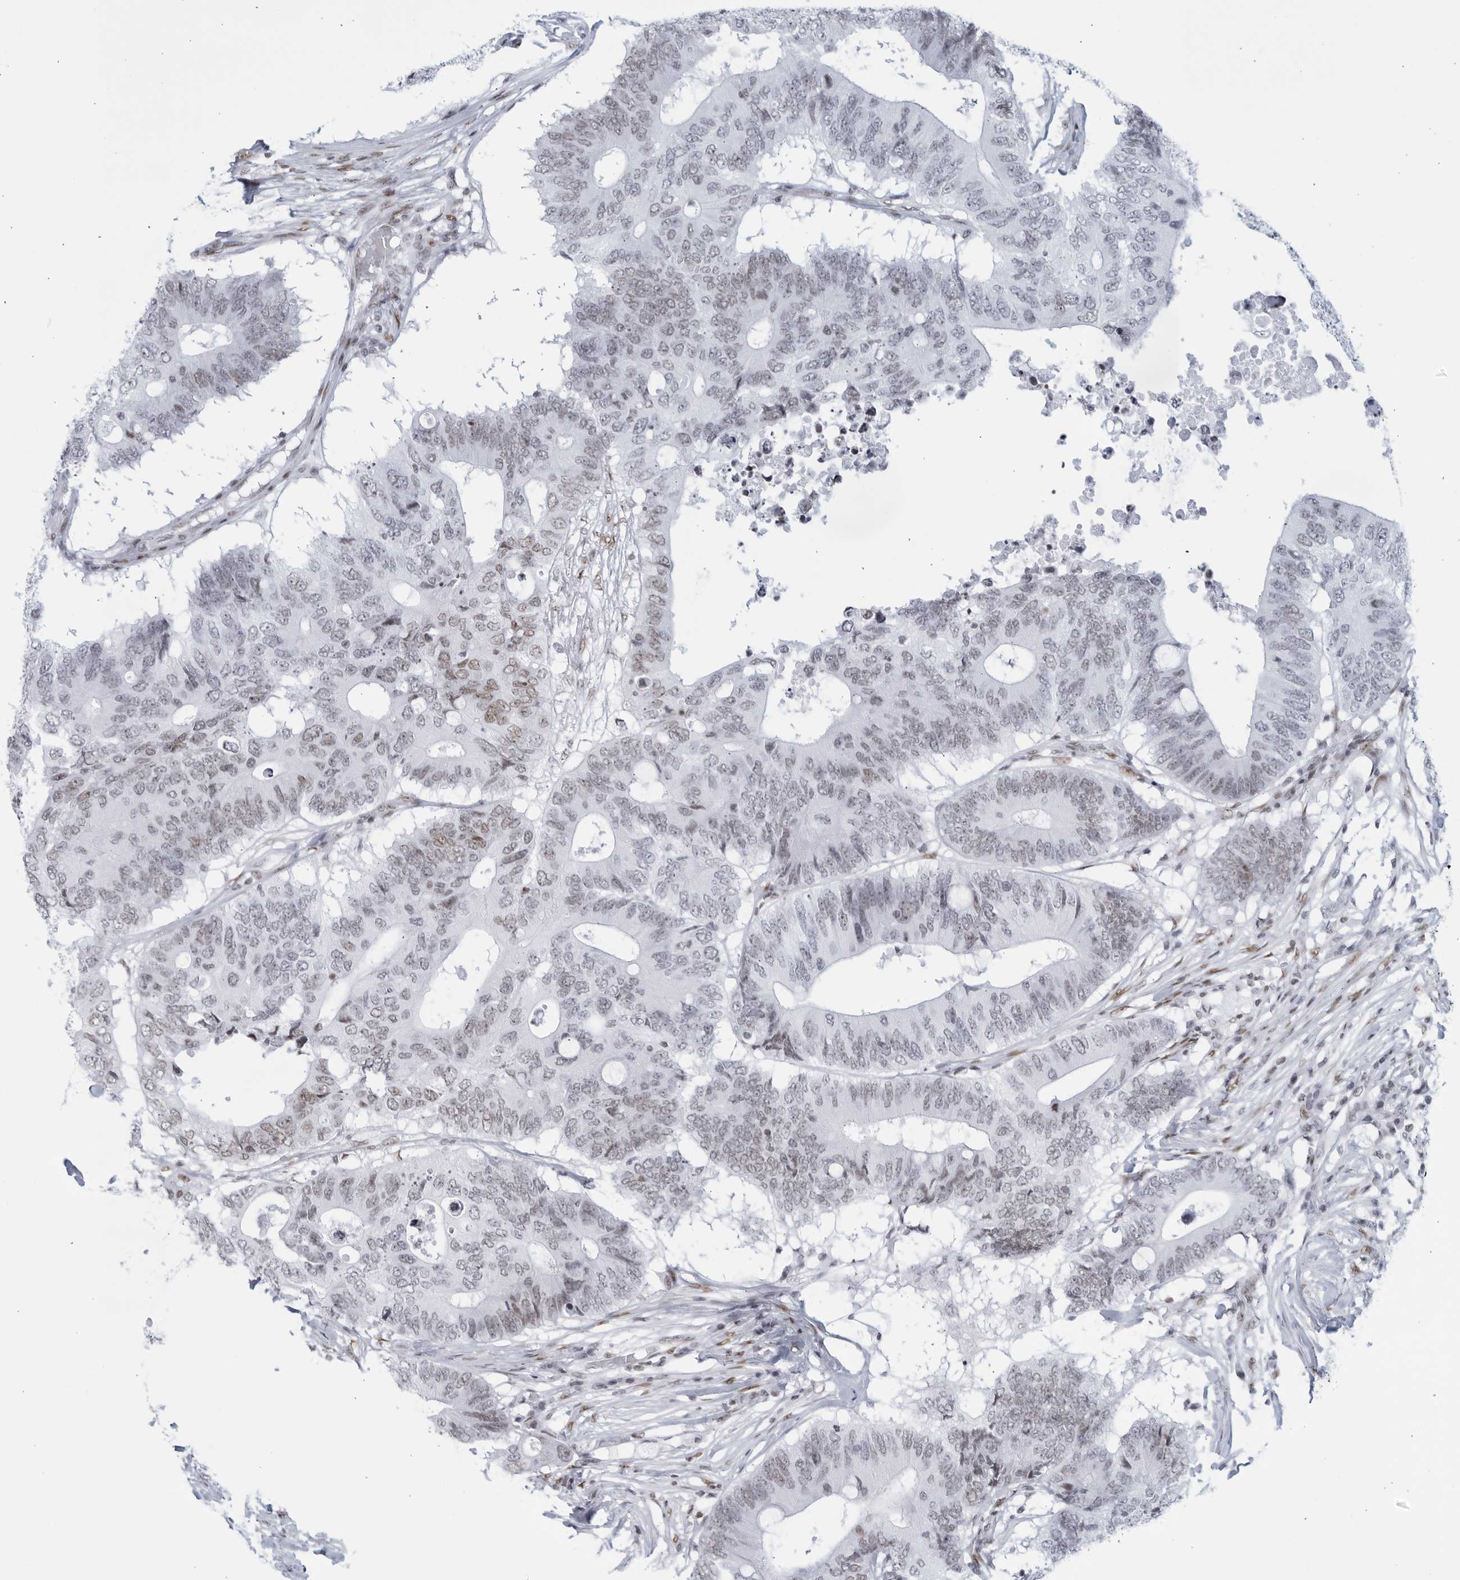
{"staining": {"intensity": "weak", "quantity": "25%-75%", "location": "nuclear"}, "tissue": "colorectal cancer", "cell_type": "Tumor cells", "image_type": "cancer", "snomed": [{"axis": "morphology", "description": "Adenocarcinoma, NOS"}, {"axis": "topography", "description": "Colon"}], "caption": "This is an image of immunohistochemistry staining of colorectal cancer, which shows weak expression in the nuclear of tumor cells.", "gene": "HP1BP3", "patient": {"sex": "male", "age": 71}}